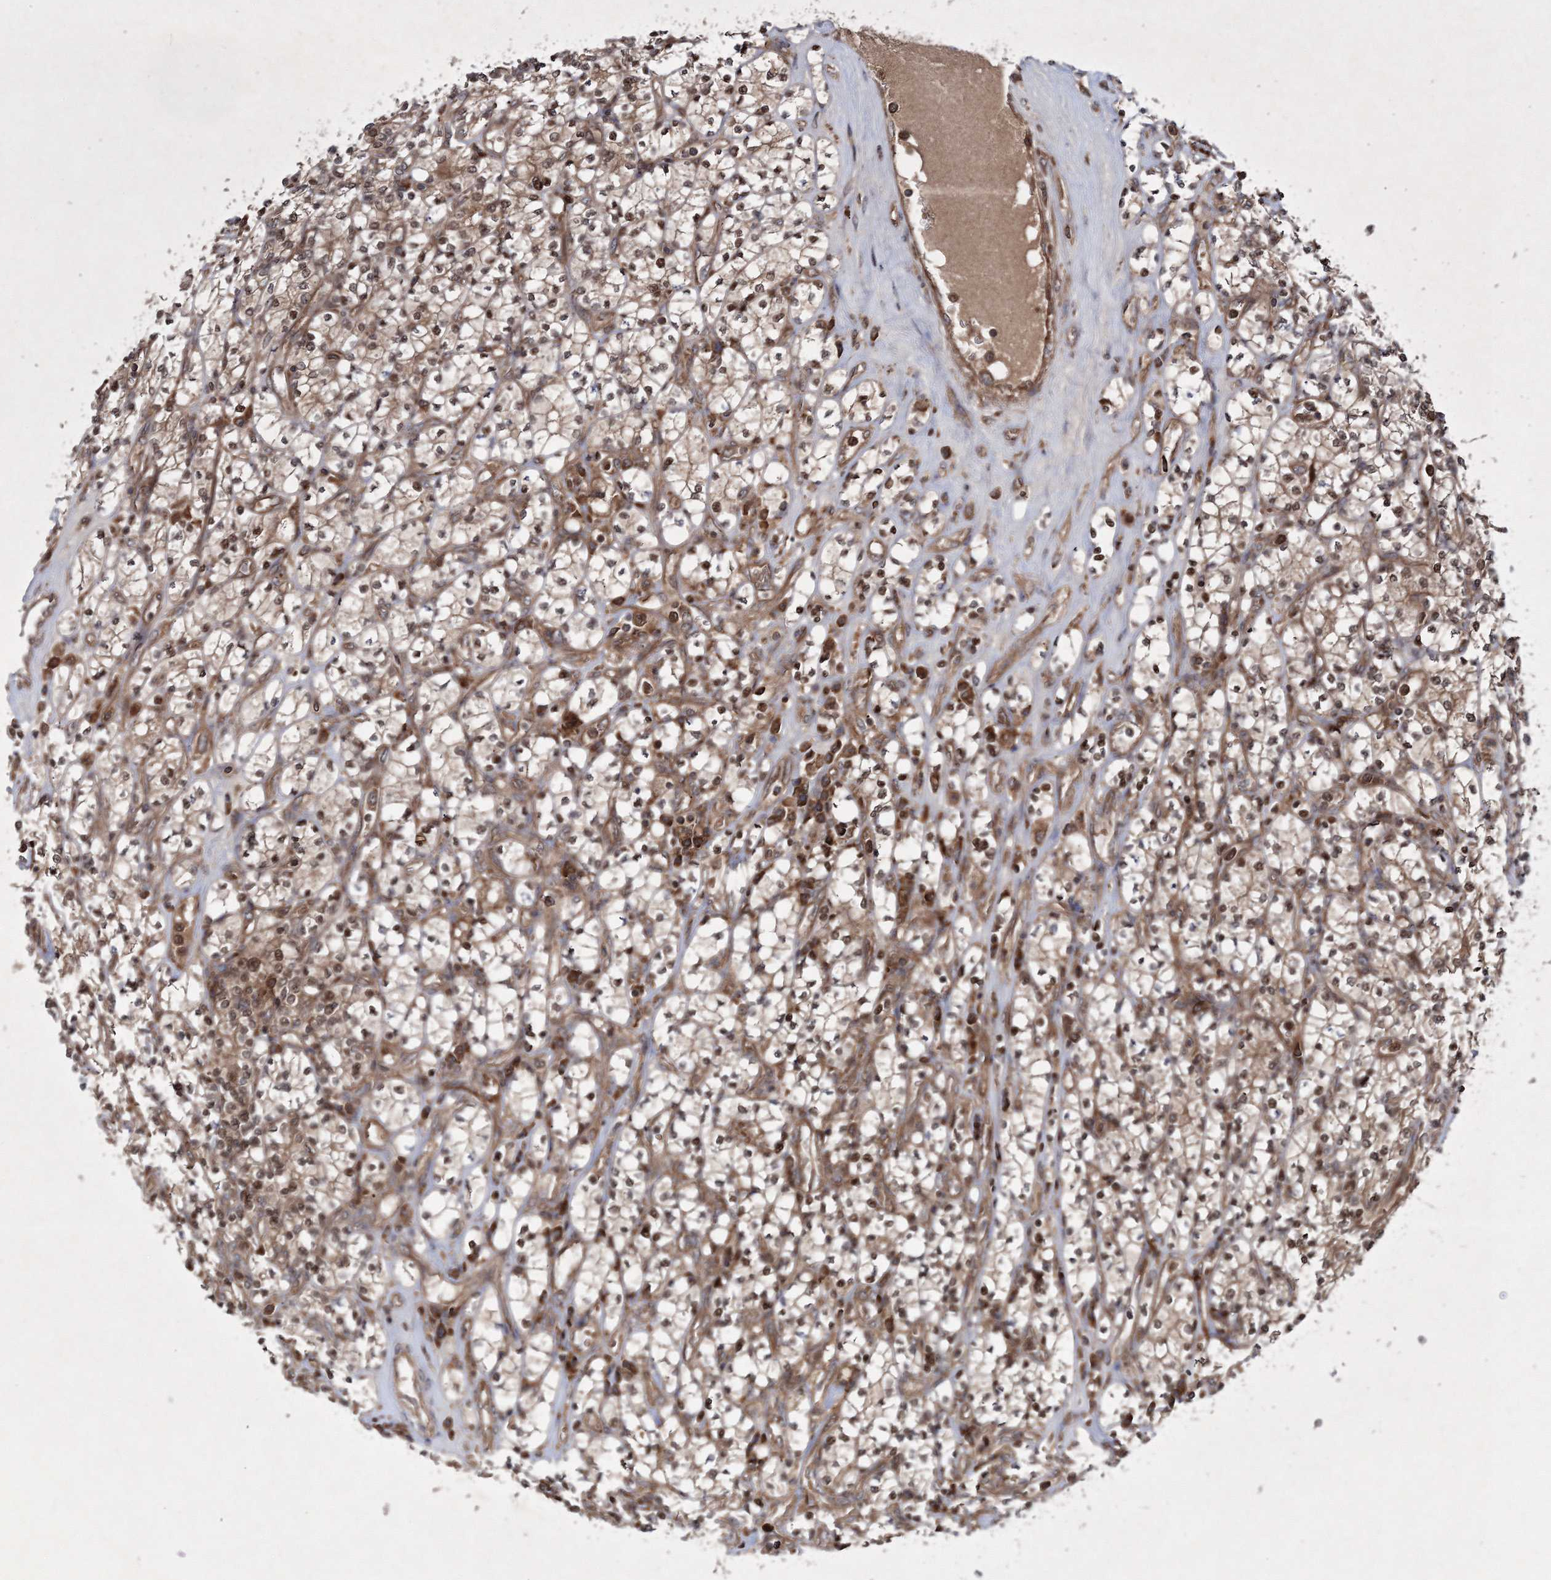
{"staining": {"intensity": "moderate", "quantity": ">75%", "location": "cytoplasmic/membranous,nuclear"}, "tissue": "renal cancer", "cell_type": "Tumor cells", "image_type": "cancer", "snomed": [{"axis": "morphology", "description": "Adenocarcinoma, NOS"}, {"axis": "topography", "description": "Kidney"}], "caption": "DAB immunohistochemical staining of renal cancer (adenocarcinoma) demonstrates moderate cytoplasmic/membranous and nuclear protein positivity in about >75% of tumor cells.", "gene": "DNAJC13", "patient": {"sex": "male", "age": 77}}